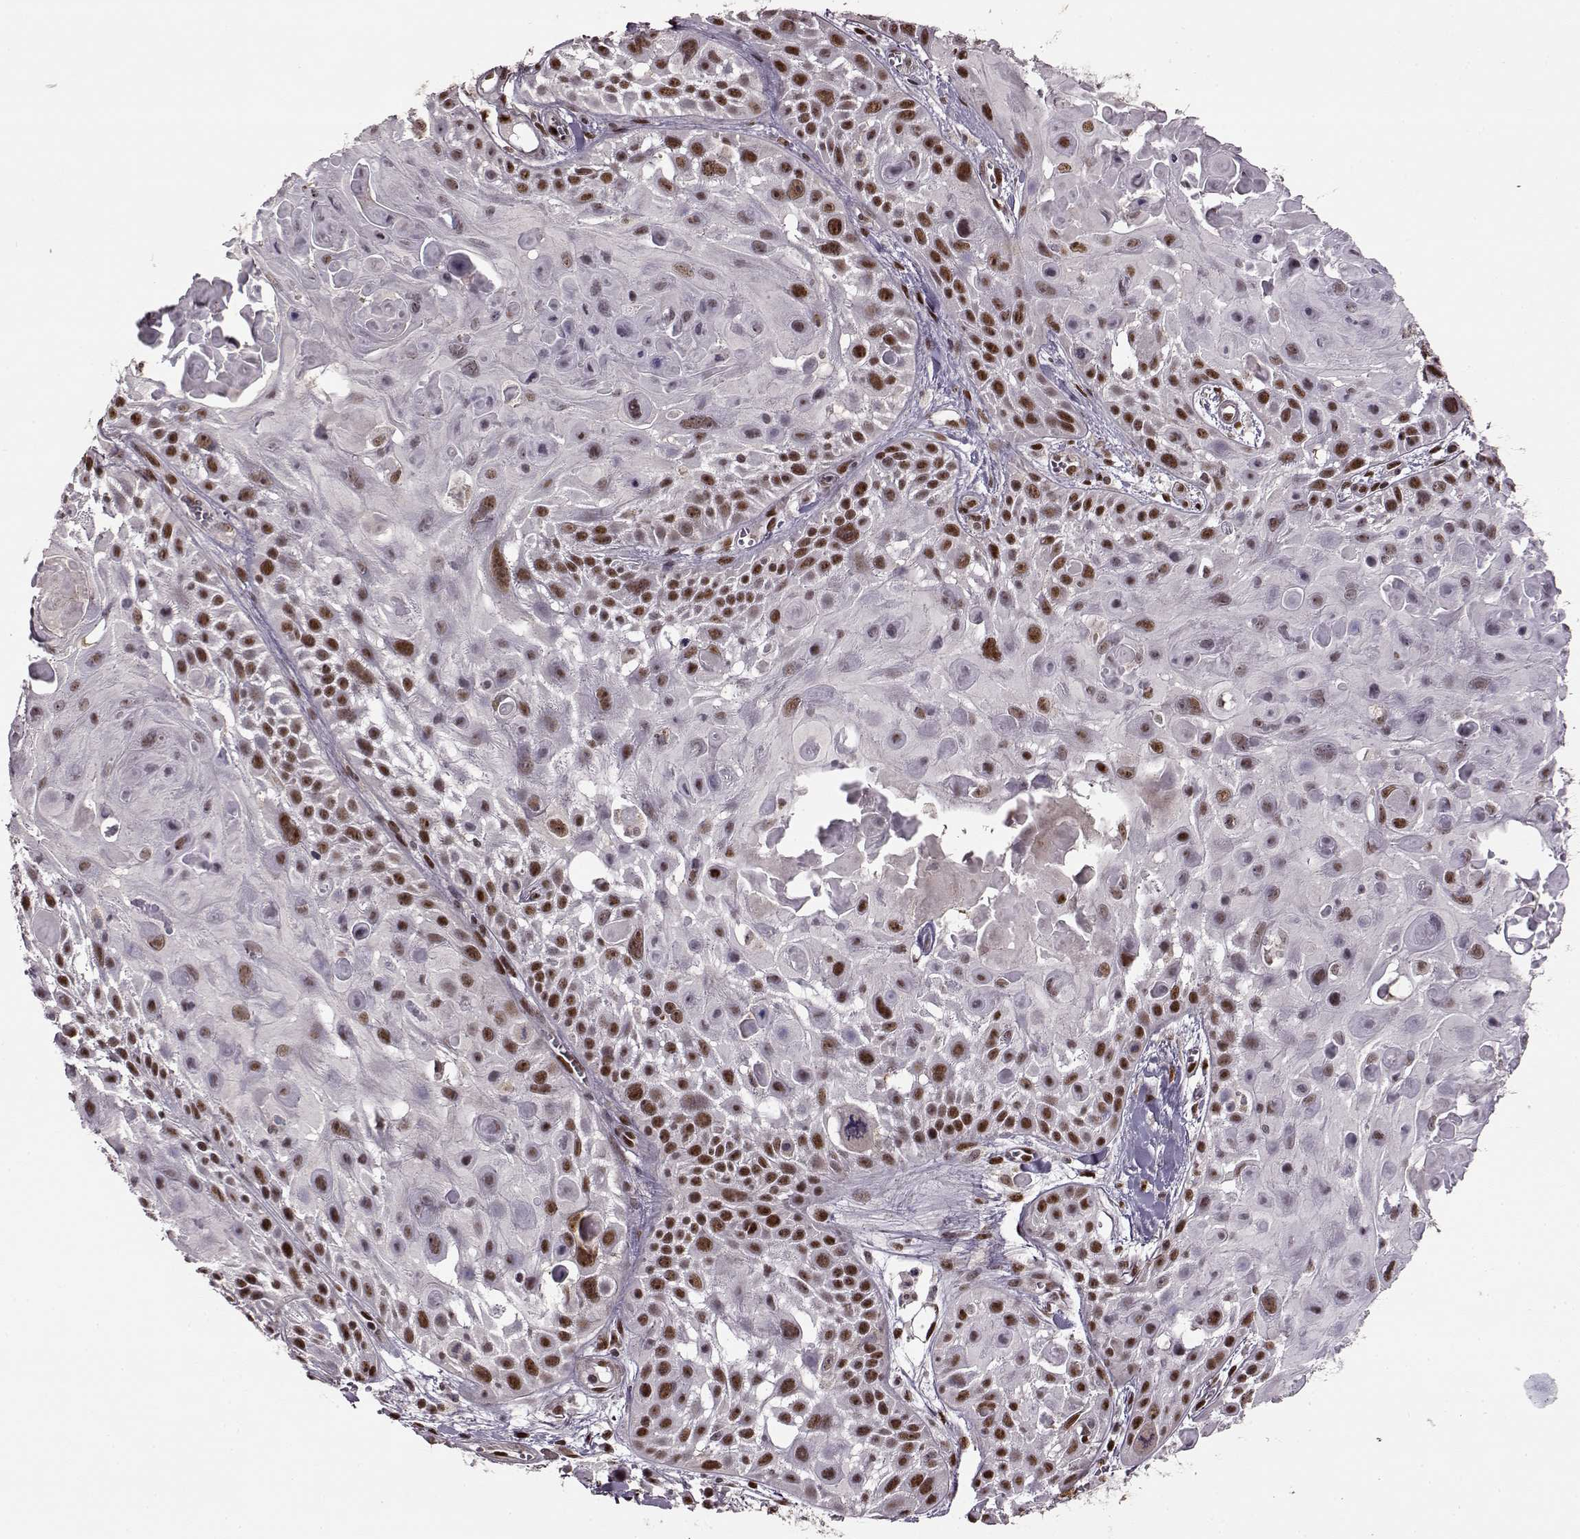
{"staining": {"intensity": "strong", "quantity": ">75%", "location": "nuclear"}, "tissue": "skin cancer", "cell_type": "Tumor cells", "image_type": "cancer", "snomed": [{"axis": "morphology", "description": "Squamous cell carcinoma, NOS"}, {"axis": "topography", "description": "Skin"}, {"axis": "topography", "description": "Anal"}], "caption": "A brown stain shows strong nuclear positivity of a protein in human squamous cell carcinoma (skin) tumor cells.", "gene": "FTO", "patient": {"sex": "female", "age": 75}}